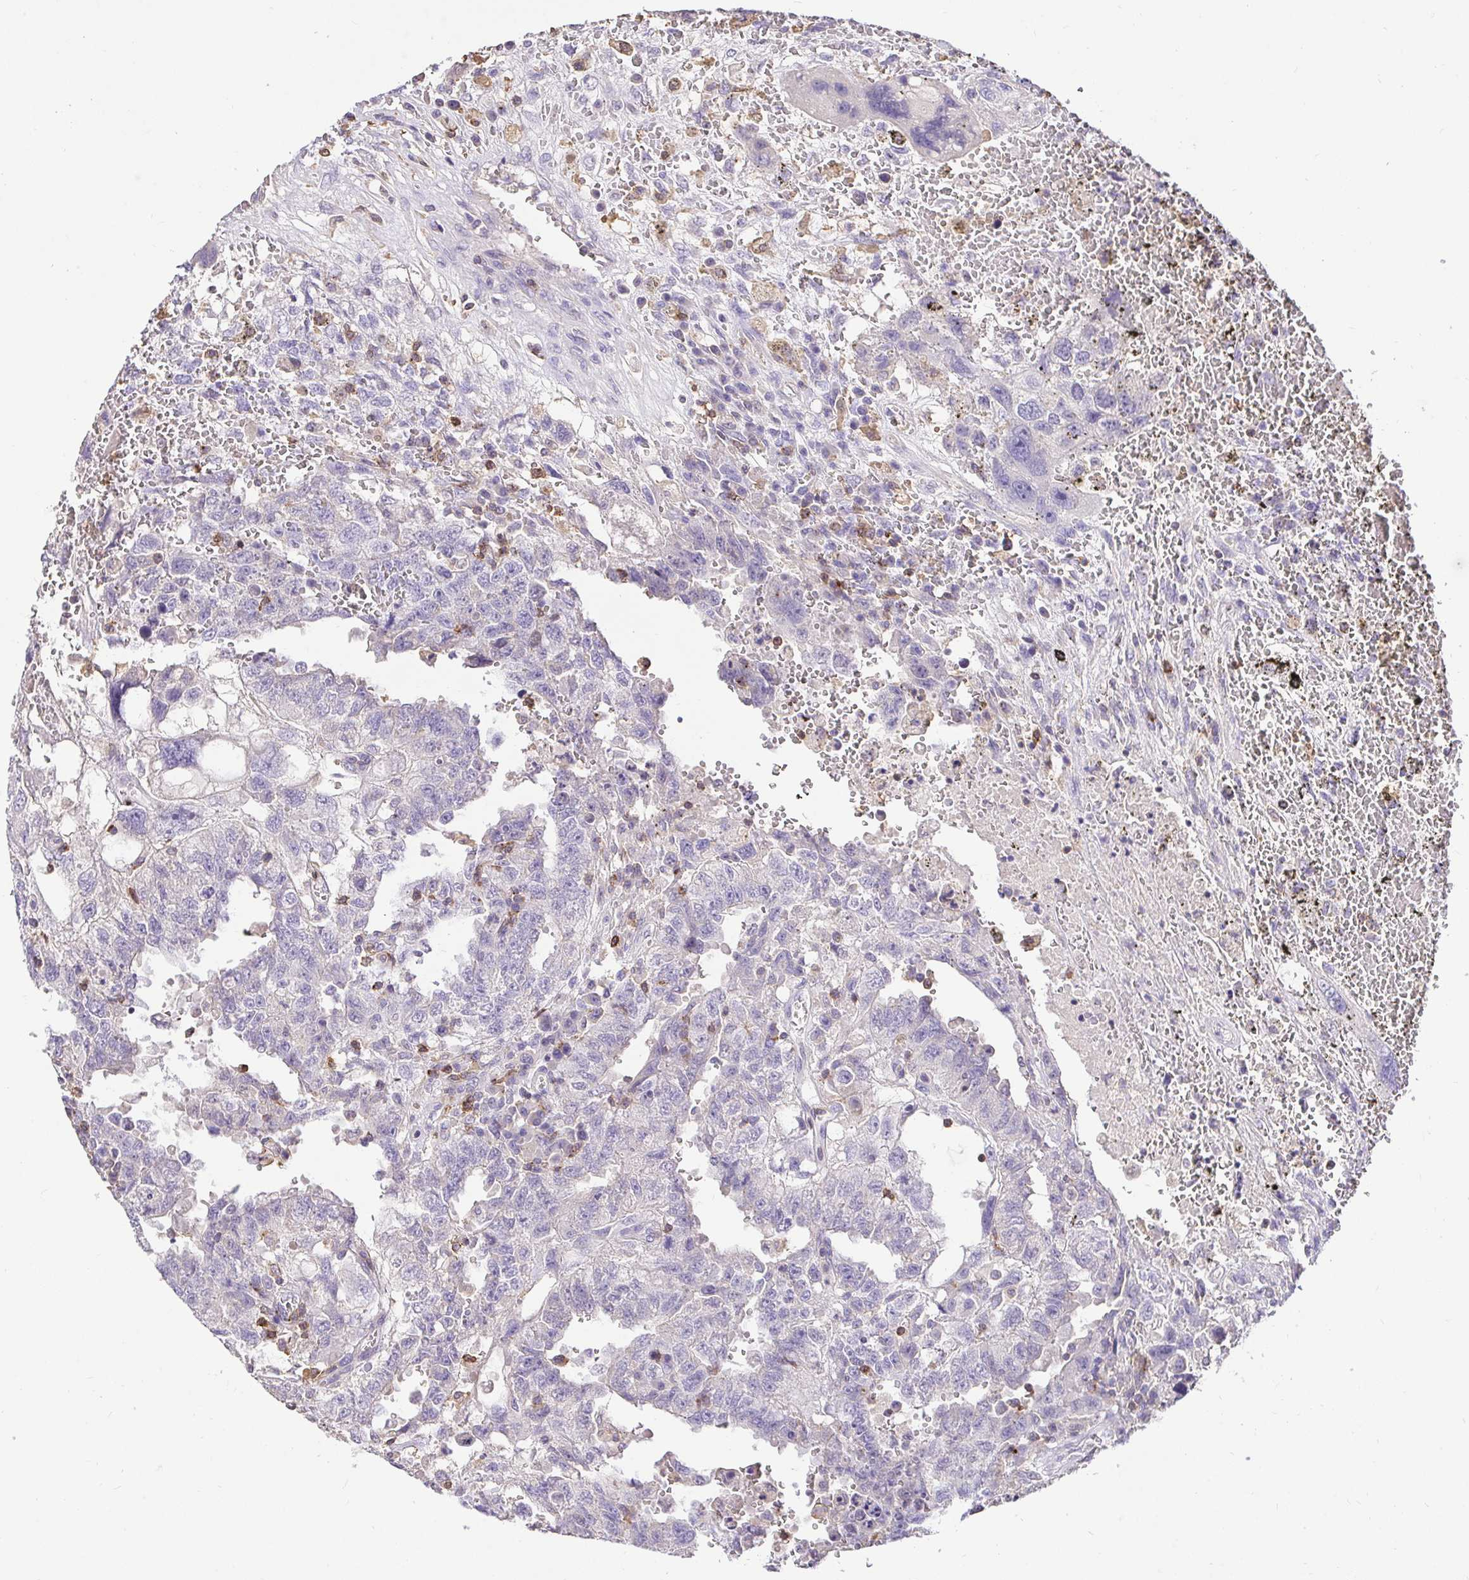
{"staining": {"intensity": "negative", "quantity": "none", "location": "none"}, "tissue": "testis cancer", "cell_type": "Tumor cells", "image_type": "cancer", "snomed": [{"axis": "morphology", "description": "Carcinoma, Embryonal, NOS"}, {"axis": "topography", "description": "Testis"}], "caption": "The immunohistochemistry (IHC) photomicrograph has no significant staining in tumor cells of embryonal carcinoma (testis) tissue. The staining was performed using DAB to visualize the protein expression in brown, while the nuclei were stained in blue with hematoxylin (Magnification: 20x).", "gene": "SKAP1", "patient": {"sex": "male", "age": 26}}